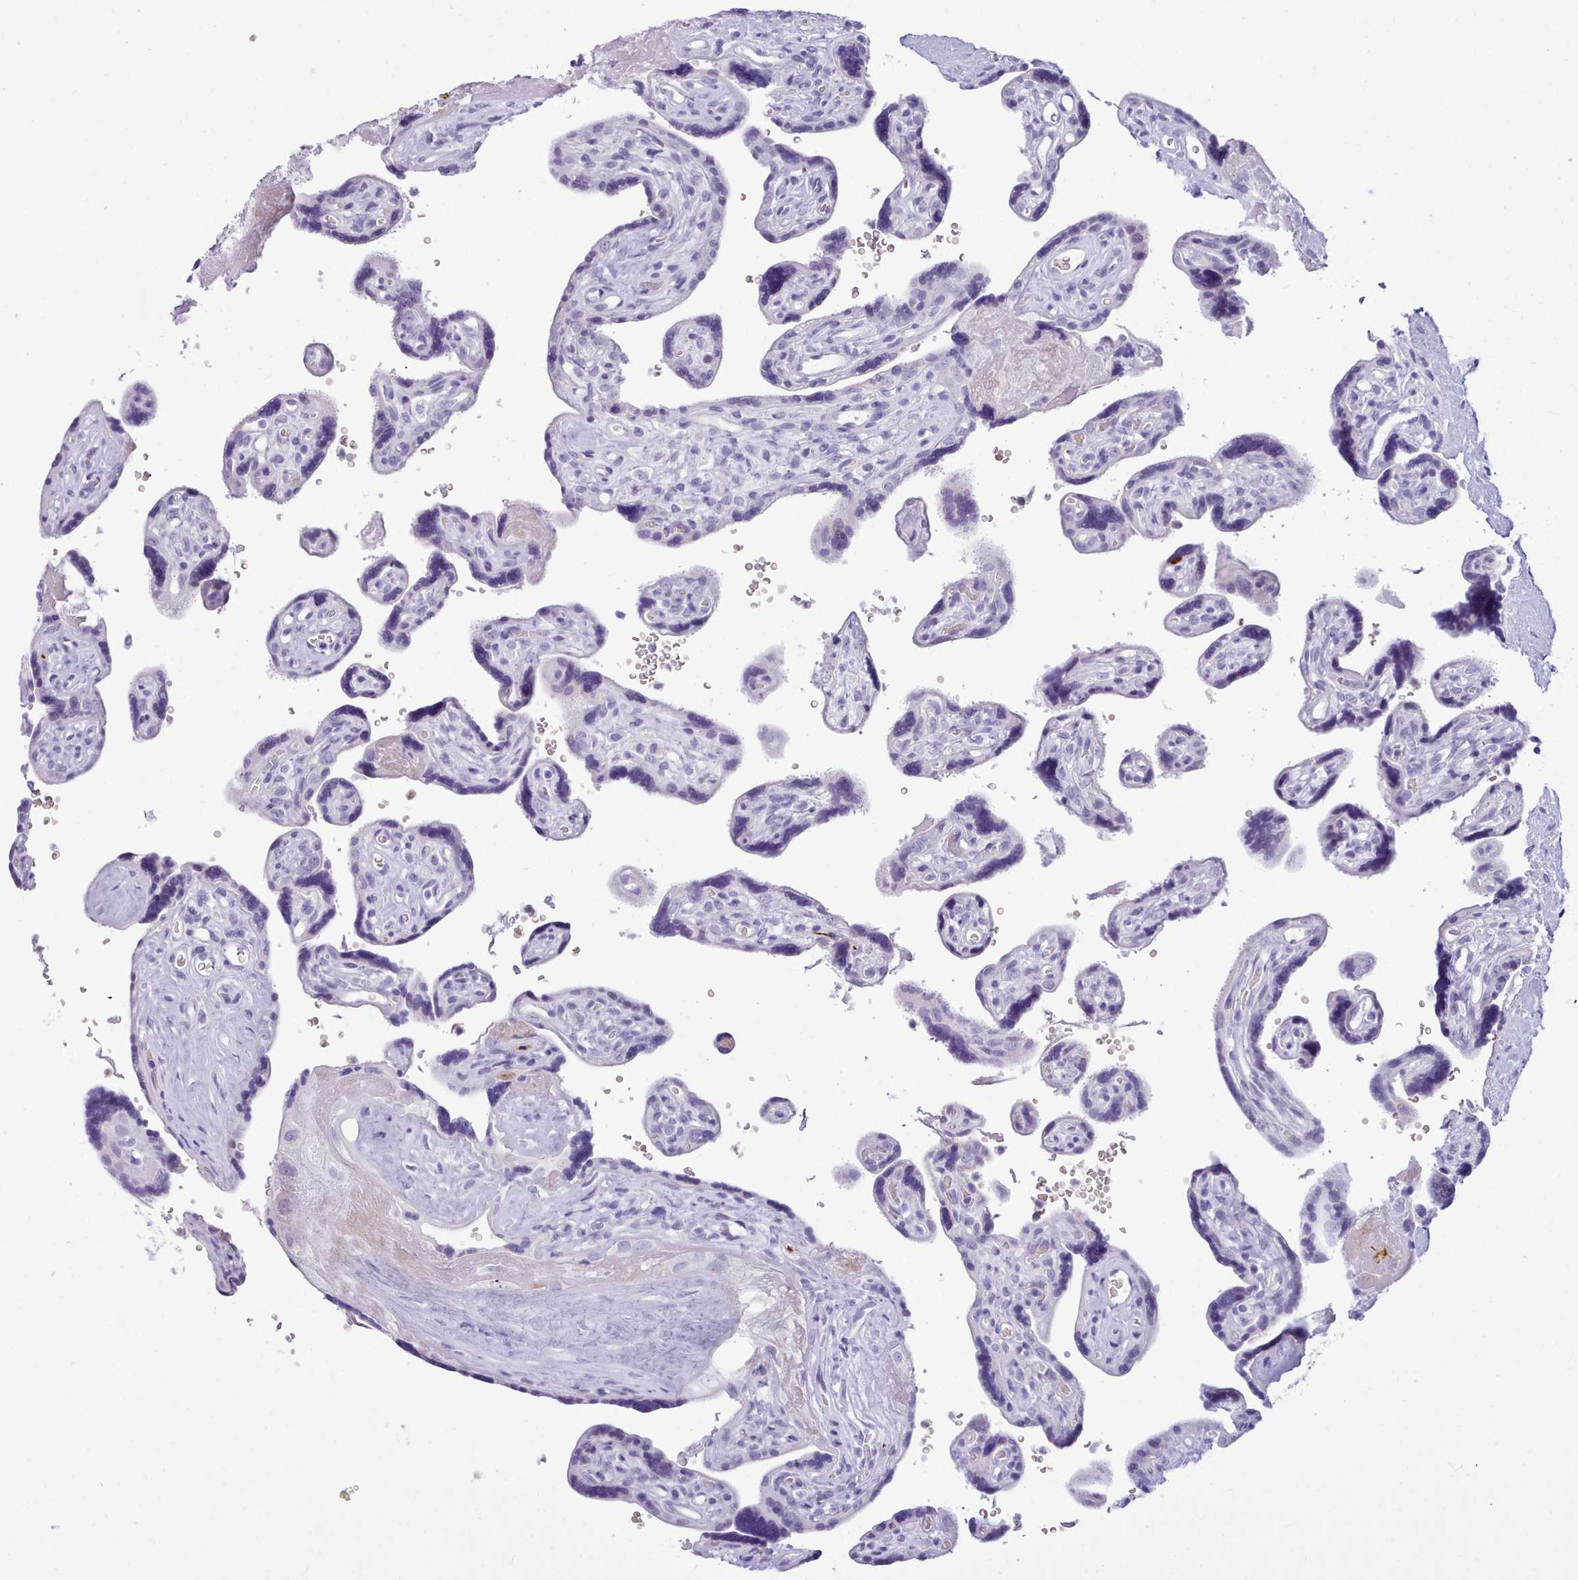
{"staining": {"intensity": "moderate", "quantity": "<25%", "location": "cytoplasmic/membranous"}, "tissue": "placenta", "cell_type": "Decidual cells", "image_type": "normal", "snomed": [{"axis": "morphology", "description": "Normal tissue, NOS"}, {"axis": "topography", "description": "Placenta"}], "caption": "Immunohistochemistry photomicrograph of normal placenta: human placenta stained using immunohistochemistry (IHC) shows low levels of moderate protein expression localized specifically in the cytoplasmic/membranous of decidual cells, appearing as a cytoplasmic/membranous brown color.", "gene": "NKX1", "patient": {"sex": "female", "age": 39}}